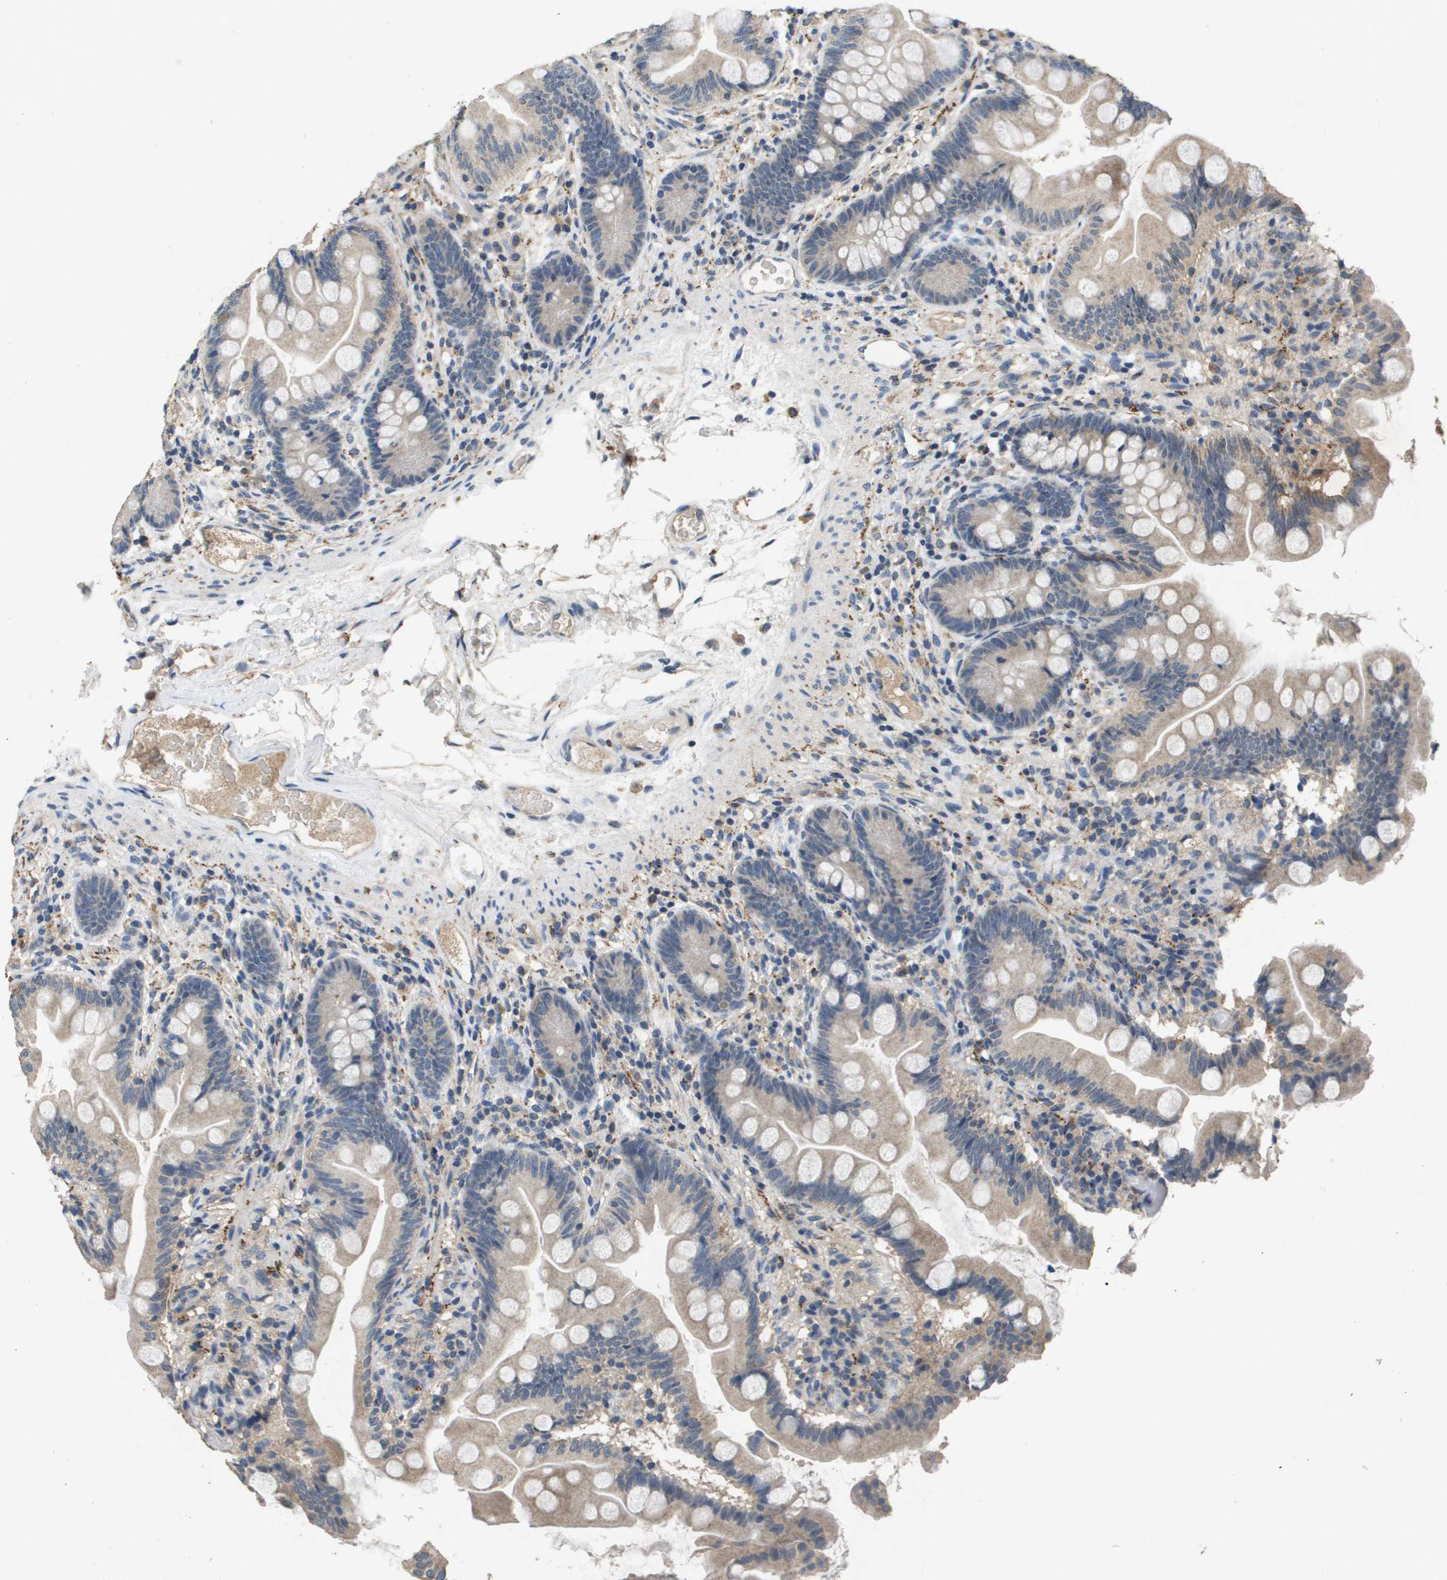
{"staining": {"intensity": "weak", "quantity": ">75%", "location": "cytoplasmic/membranous"}, "tissue": "small intestine", "cell_type": "Glandular cells", "image_type": "normal", "snomed": [{"axis": "morphology", "description": "Normal tissue, NOS"}, {"axis": "topography", "description": "Small intestine"}], "caption": "A low amount of weak cytoplasmic/membranous staining is identified in about >75% of glandular cells in unremarkable small intestine. (Brightfield microscopy of DAB IHC at high magnification).", "gene": "PROC", "patient": {"sex": "female", "age": 56}}